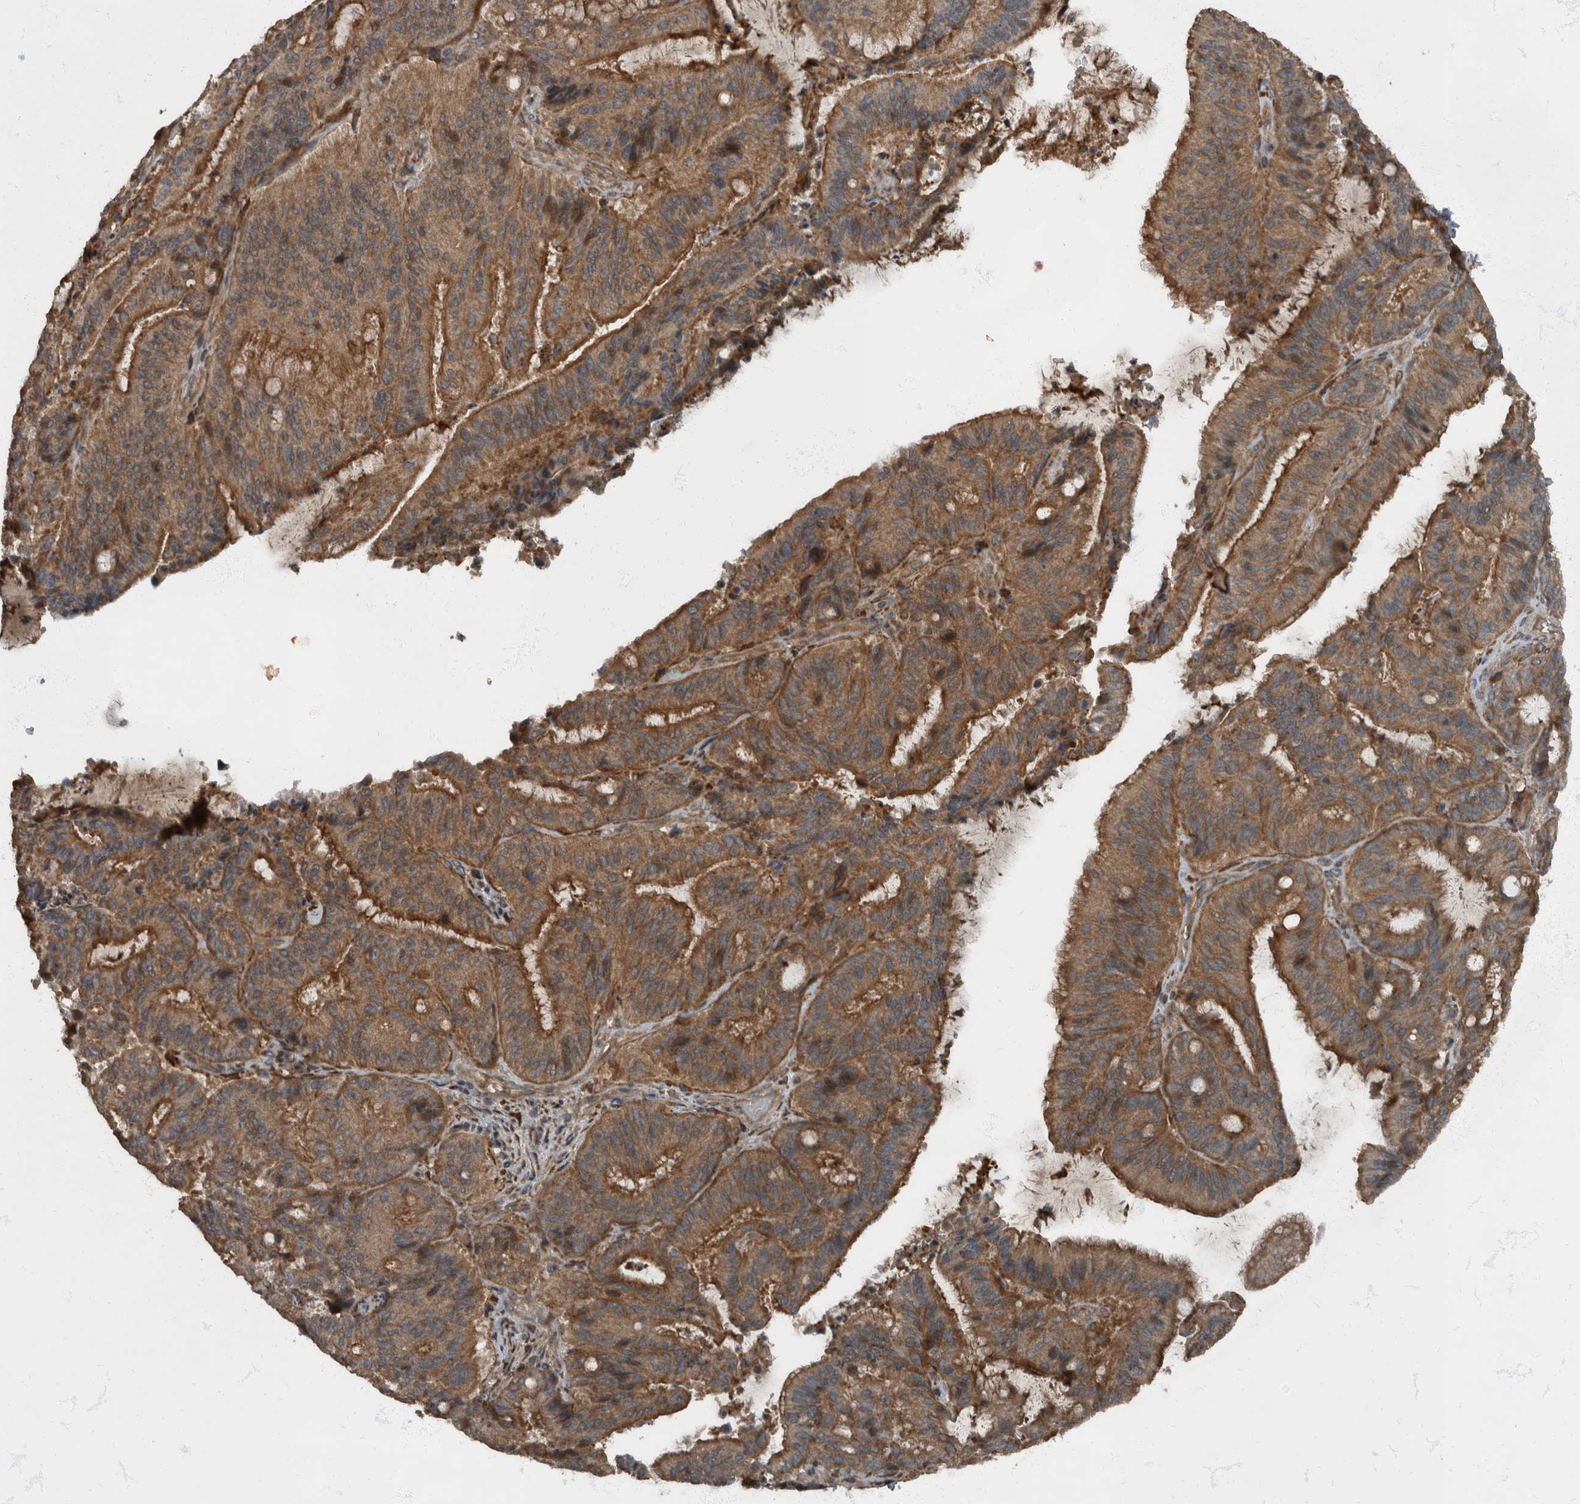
{"staining": {"intensity": "strong", "quantity": ">75%", "location": "cytoplasmic/membranous"}, "tissue": "liver cancer", "cell_type": "Tumor cells", "image_type": "cancer", "snomed": [{"axis": "morphology", "description": "Normal tissue, NOS"}, {"axis": "morphology", "description": "Cholangiocarcinoma"}, {"axis": "topography", "description": "Liver"}, {"axis": "topography", "description": "Peripheral nerve tissue"}], "caption": "Liver cholangiocarcinoma stained with a brown dye shows strong cytoplasmic/membranous positive positivity in approximately >75% of tumor cells.", "gene": "RABGGTB", "patient": {"sex": "female", "age": 73}}